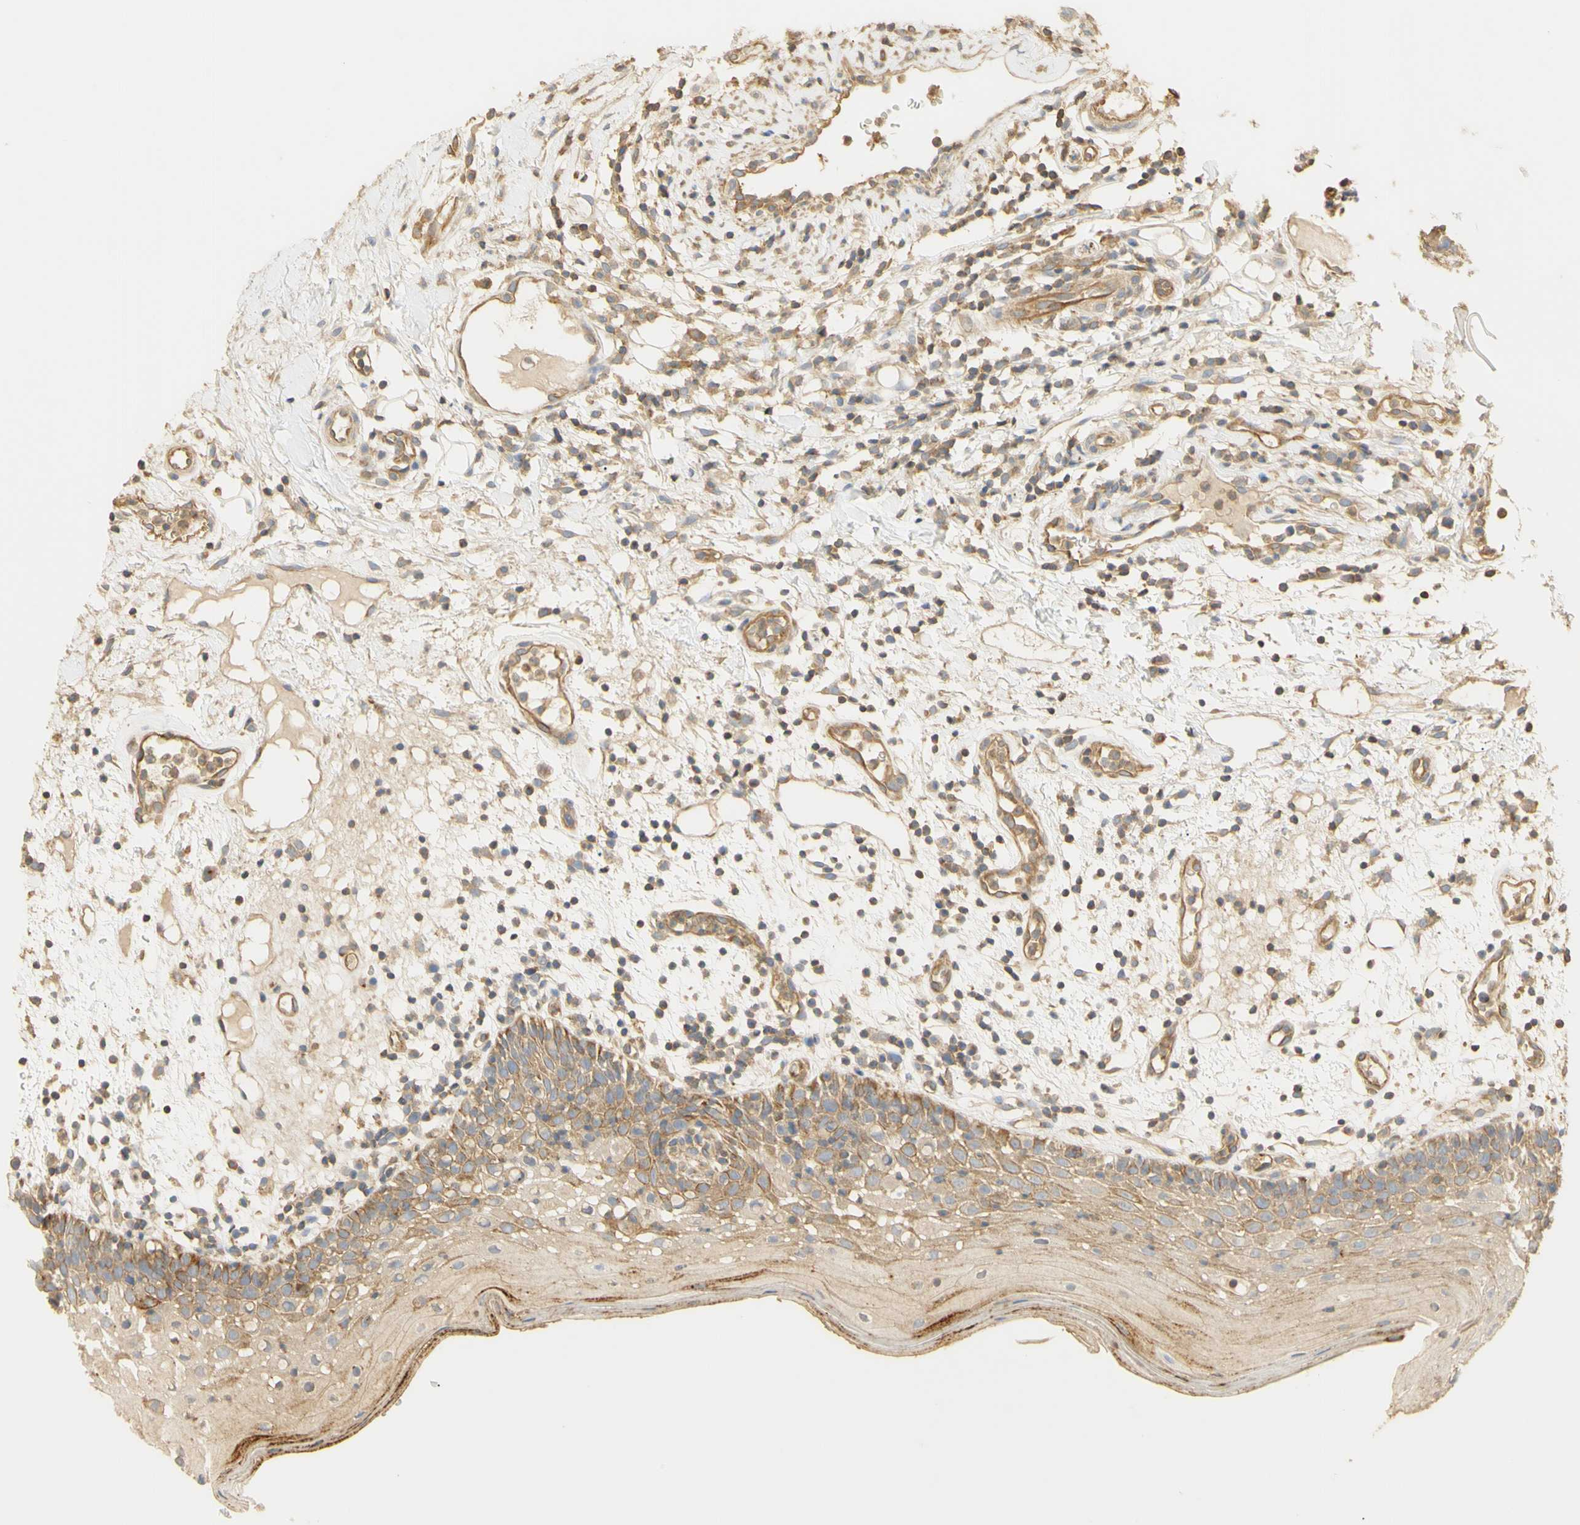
{"staining": {"intensity": "weak", "quantity": ">75%", "location": "cytoplasmic/membranous"}, "tissue": "oral mucosa", "cell_type": "Squamous epithelial cells", "image_type": "normal", "snomed": [{"axis": "morphology", "description": "Normal tissue, NOS"}, {"axis": "morphology", "description": "Squamous cell carcinoma, NOS"}, {"axis": "topography", "description": "Skeletal muscle"}, {"axis": "topography", "description": "Oral tissue"}], "caption": "A low amount of weak cytoplasmic/membranous positivity is present in about >75% of squamous epithelial cells in benign oral mucosa.", "gene": "KCNE4", "patient": {"sex": "male", "age": 71}}